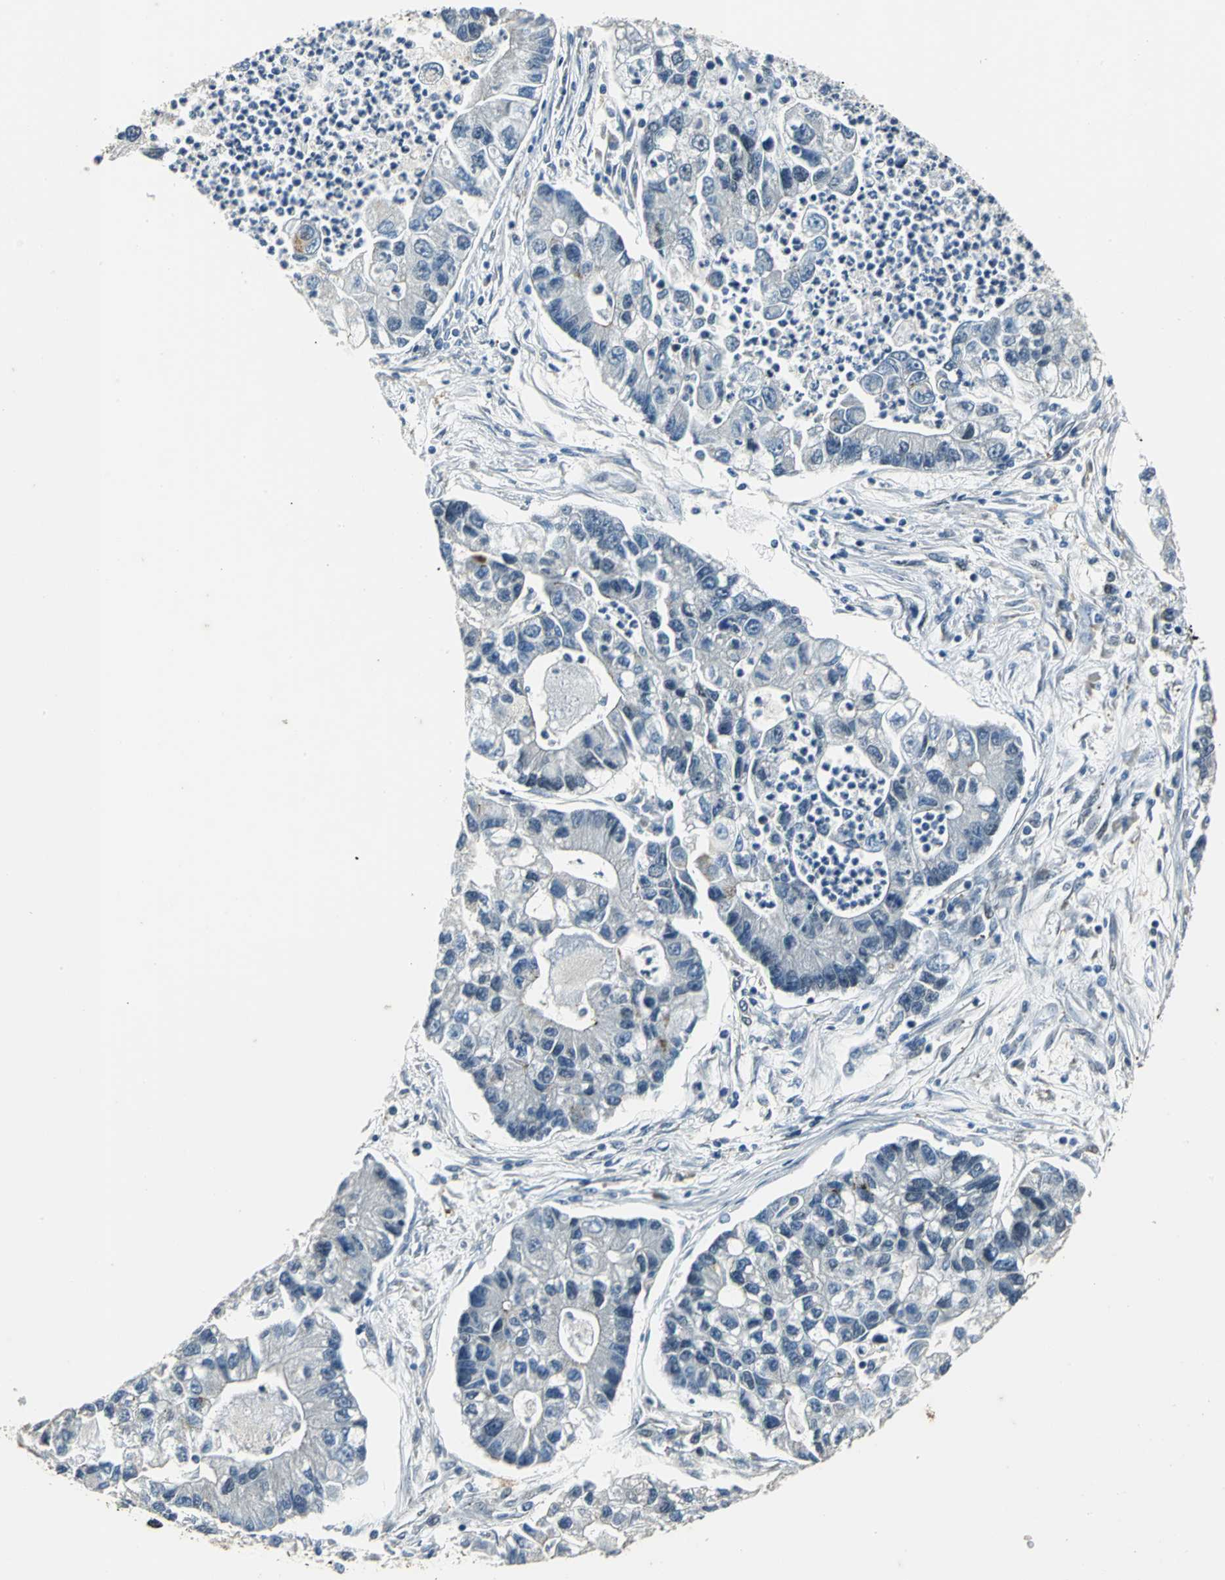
{"staining": {"intensity": "weak", "quantity": "<25%", "location": "cytoplasmic/membranous"}, "tissue": "lung cancer", "cell_type": "Tumor cells", "image_type": "cancer", "snomed": [{"axis": "morphology", "description": "Adenocarcinoma, NOS"}, {"axis": "topography", "description": "Lung"}], "caption": "DAB (3,3'-diaminobenzidine) immunohistochemical staining of lung adenocarcinoma demonstrates no significant expression in tumor cells.", "gene": "BRIP1", "patient": {"sex": "female", "age": 51}}